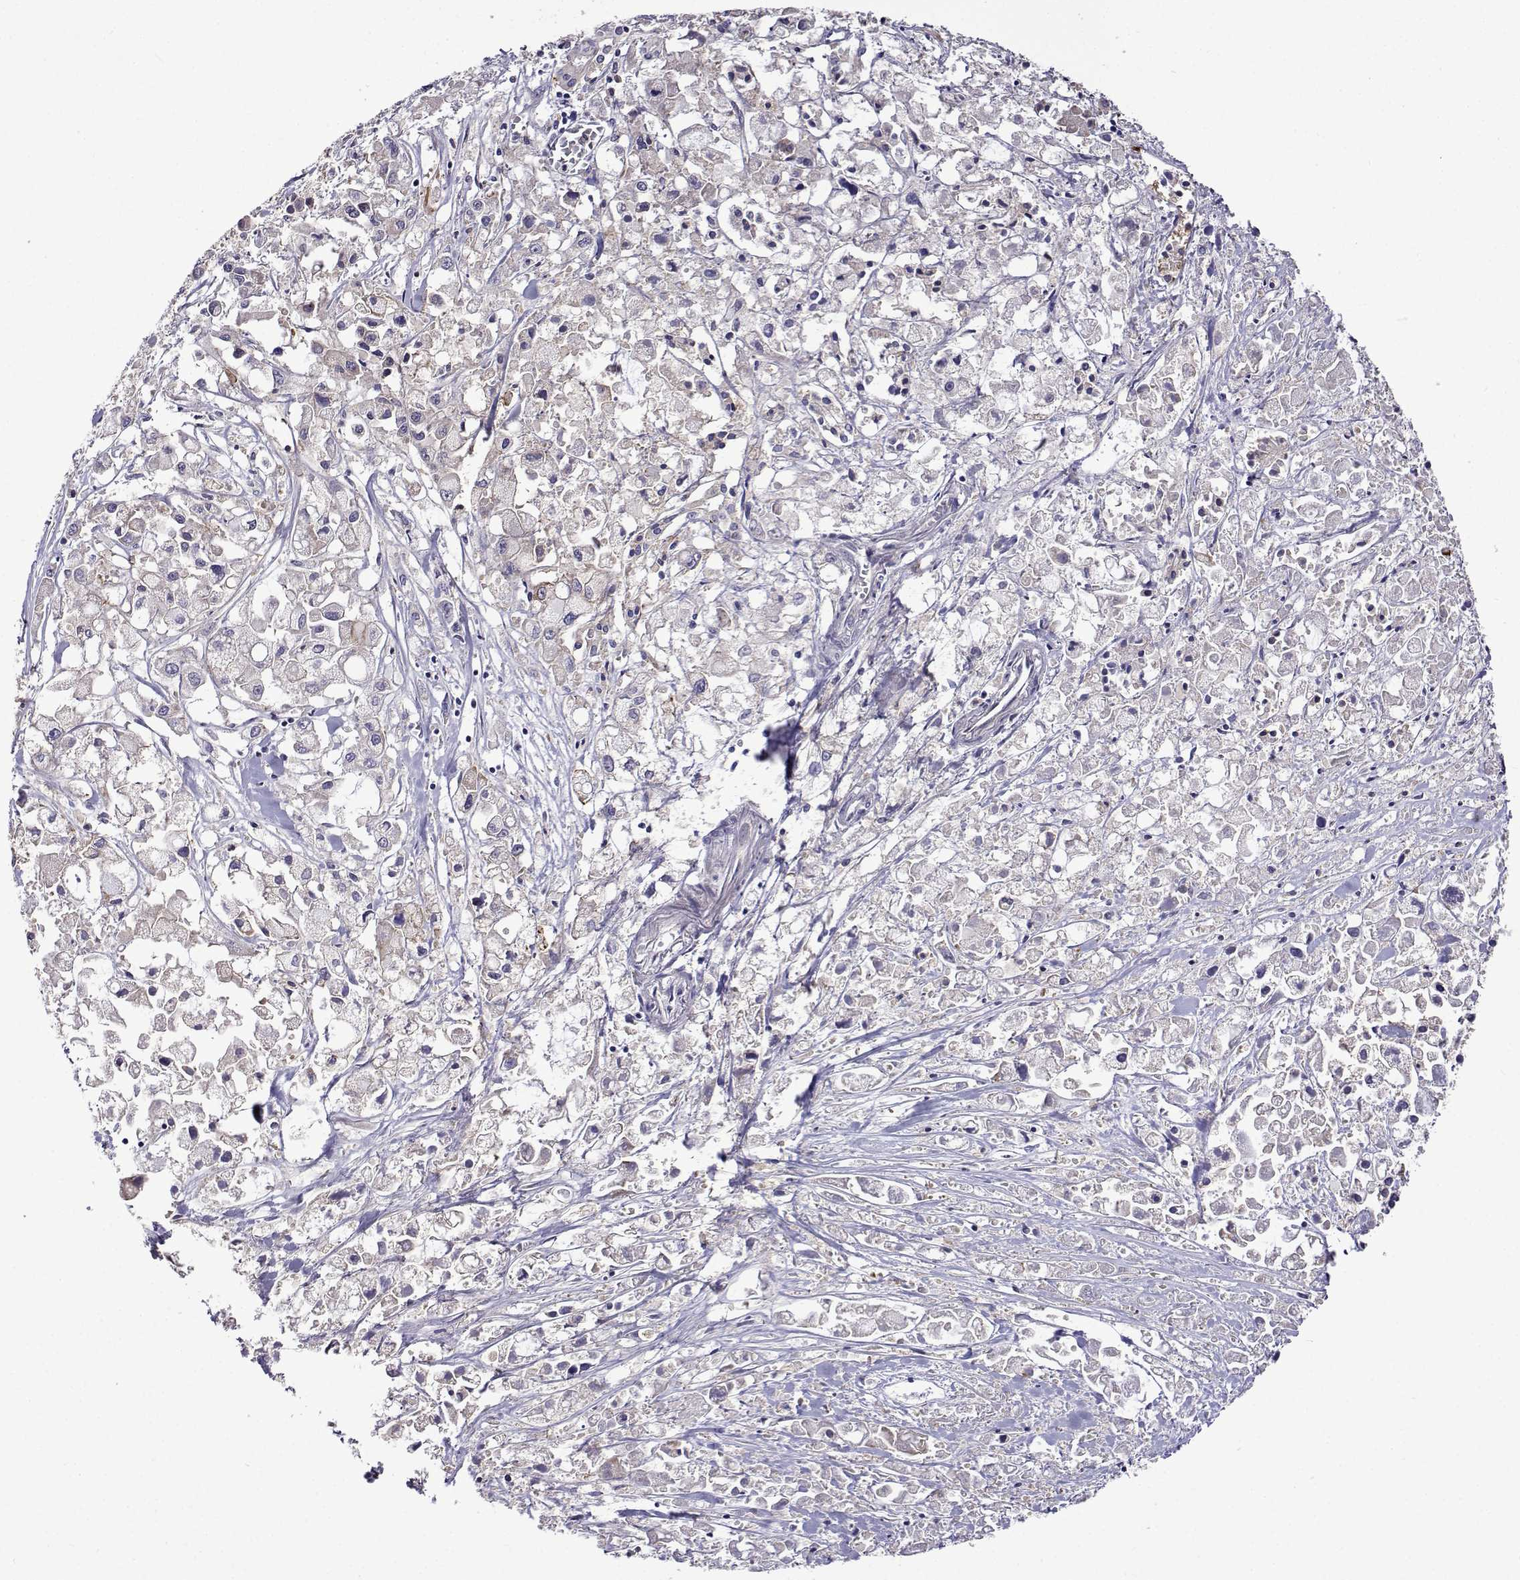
{"staining": {"intensity": "negative", "quantity": "none", "location": "none"}, "tissue": "pancreatic cancer", "cell_type": "Tumor cells", "image_type": "cancer", "snomed": [{"axis": "morphology", "description": "Adenocarcinoma, NOS"}, {"axis": "topography", "description": "Pancreas"}], "caption": "Pancreatic adenocarcinoma stained for a protein using immunohistochemistry displays no positivity tumor cells.", "gene": "SULT2A1", "patient": {"sex": "male", "age": 71}}